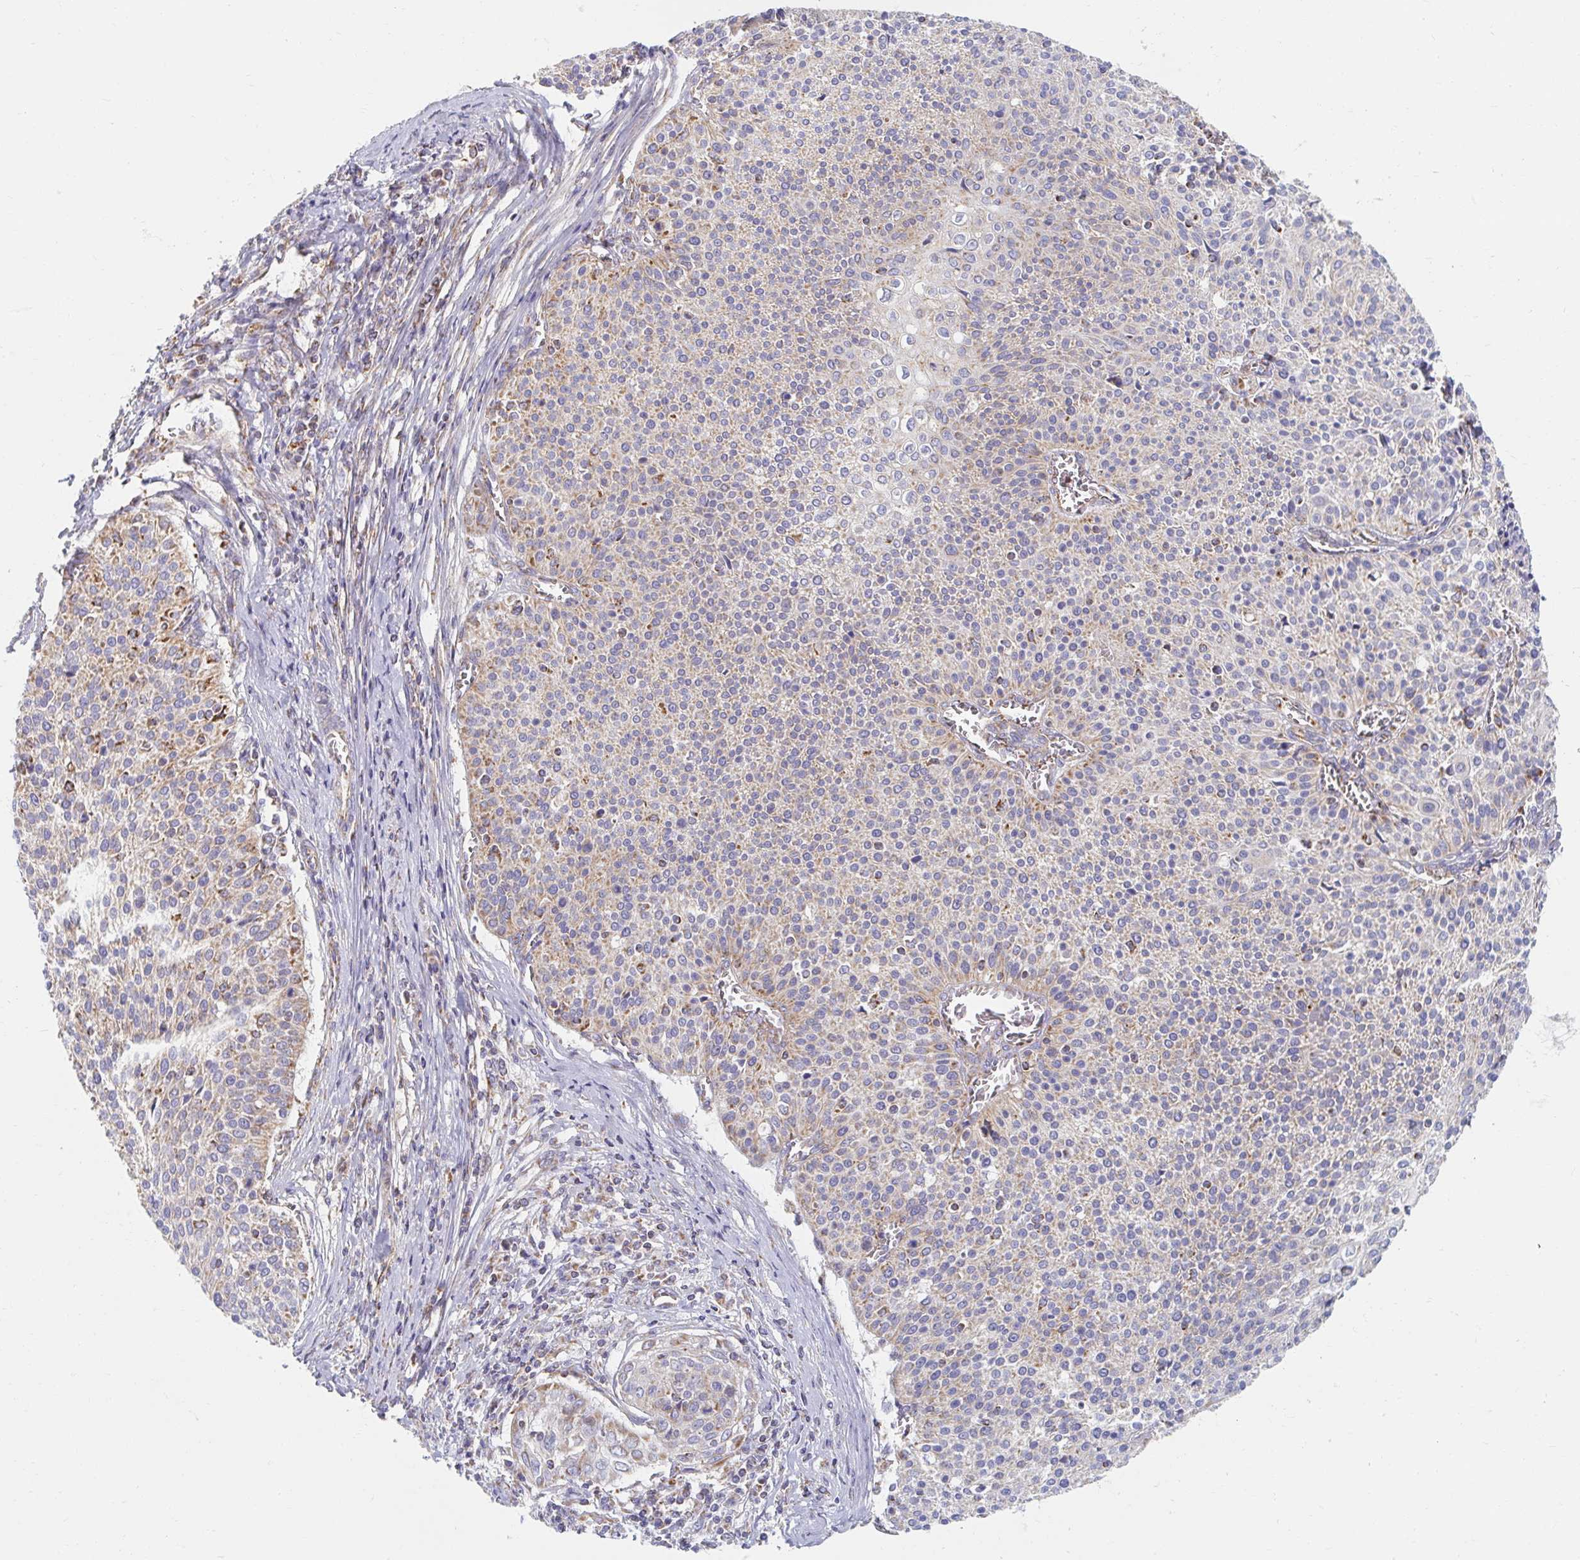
{"staining": {"intensity": "weak", "quantity": "25%-75%", "location": "cytoplasmic/membranous"}, "tissue": "cervical cancer", "cell_type": "Tumor cells", "image_type": "cancer", "snomed": [{"axis": "morphology", "description": "Squamous cell carcinoma, NOS"}, {"axis": "topography", "description": "Cervix"}], "caption": "A histopathology image of human cervical squamous cell carcinoma stained for a protein reveals weak cytoplasmic/membranous brown staining in tumor cells.", "gene": "MAVS", "patient": {"sex": "female", "age": 31}}